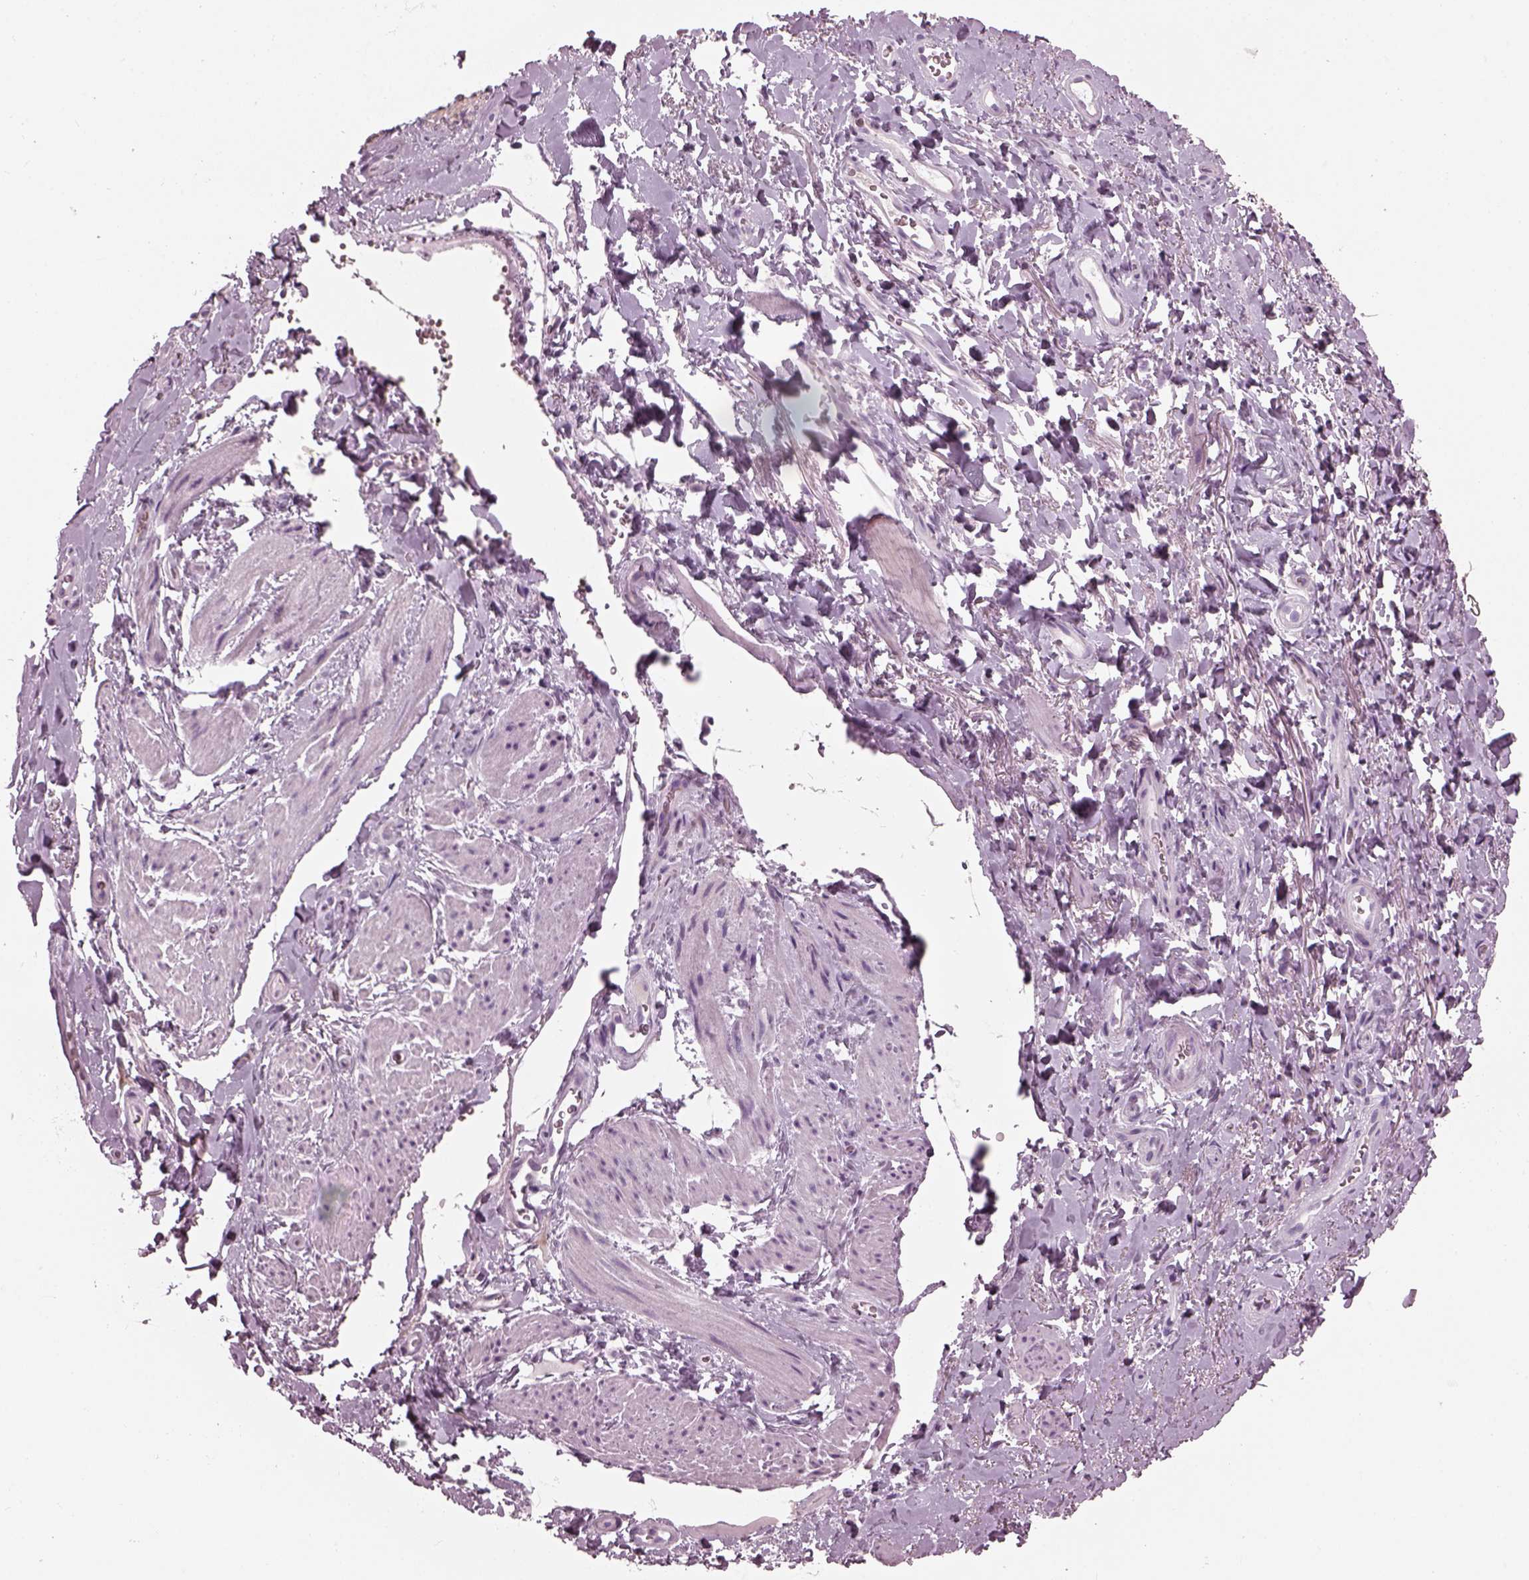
{"staining": {"intensity": "negative", "quantity": "none", "location": "none"}, "tissue": "adipose tissue", "cell_type": "Adipocytes", "image_type": "normal", "snomed": [{"axis": "morphology", "description": "Normal tissue, NOS"}, {"axis": "topography", "description": "Anal"}, {"axis": "topography", "description": "Peripheral nerve tissue"}], "caption": "Adipose tissue stained for a protein using immunohistochemistry reveals no staining adipocytes.", "gene": "DPYSL5", "patient": {"sex": "male", "age": 53}}